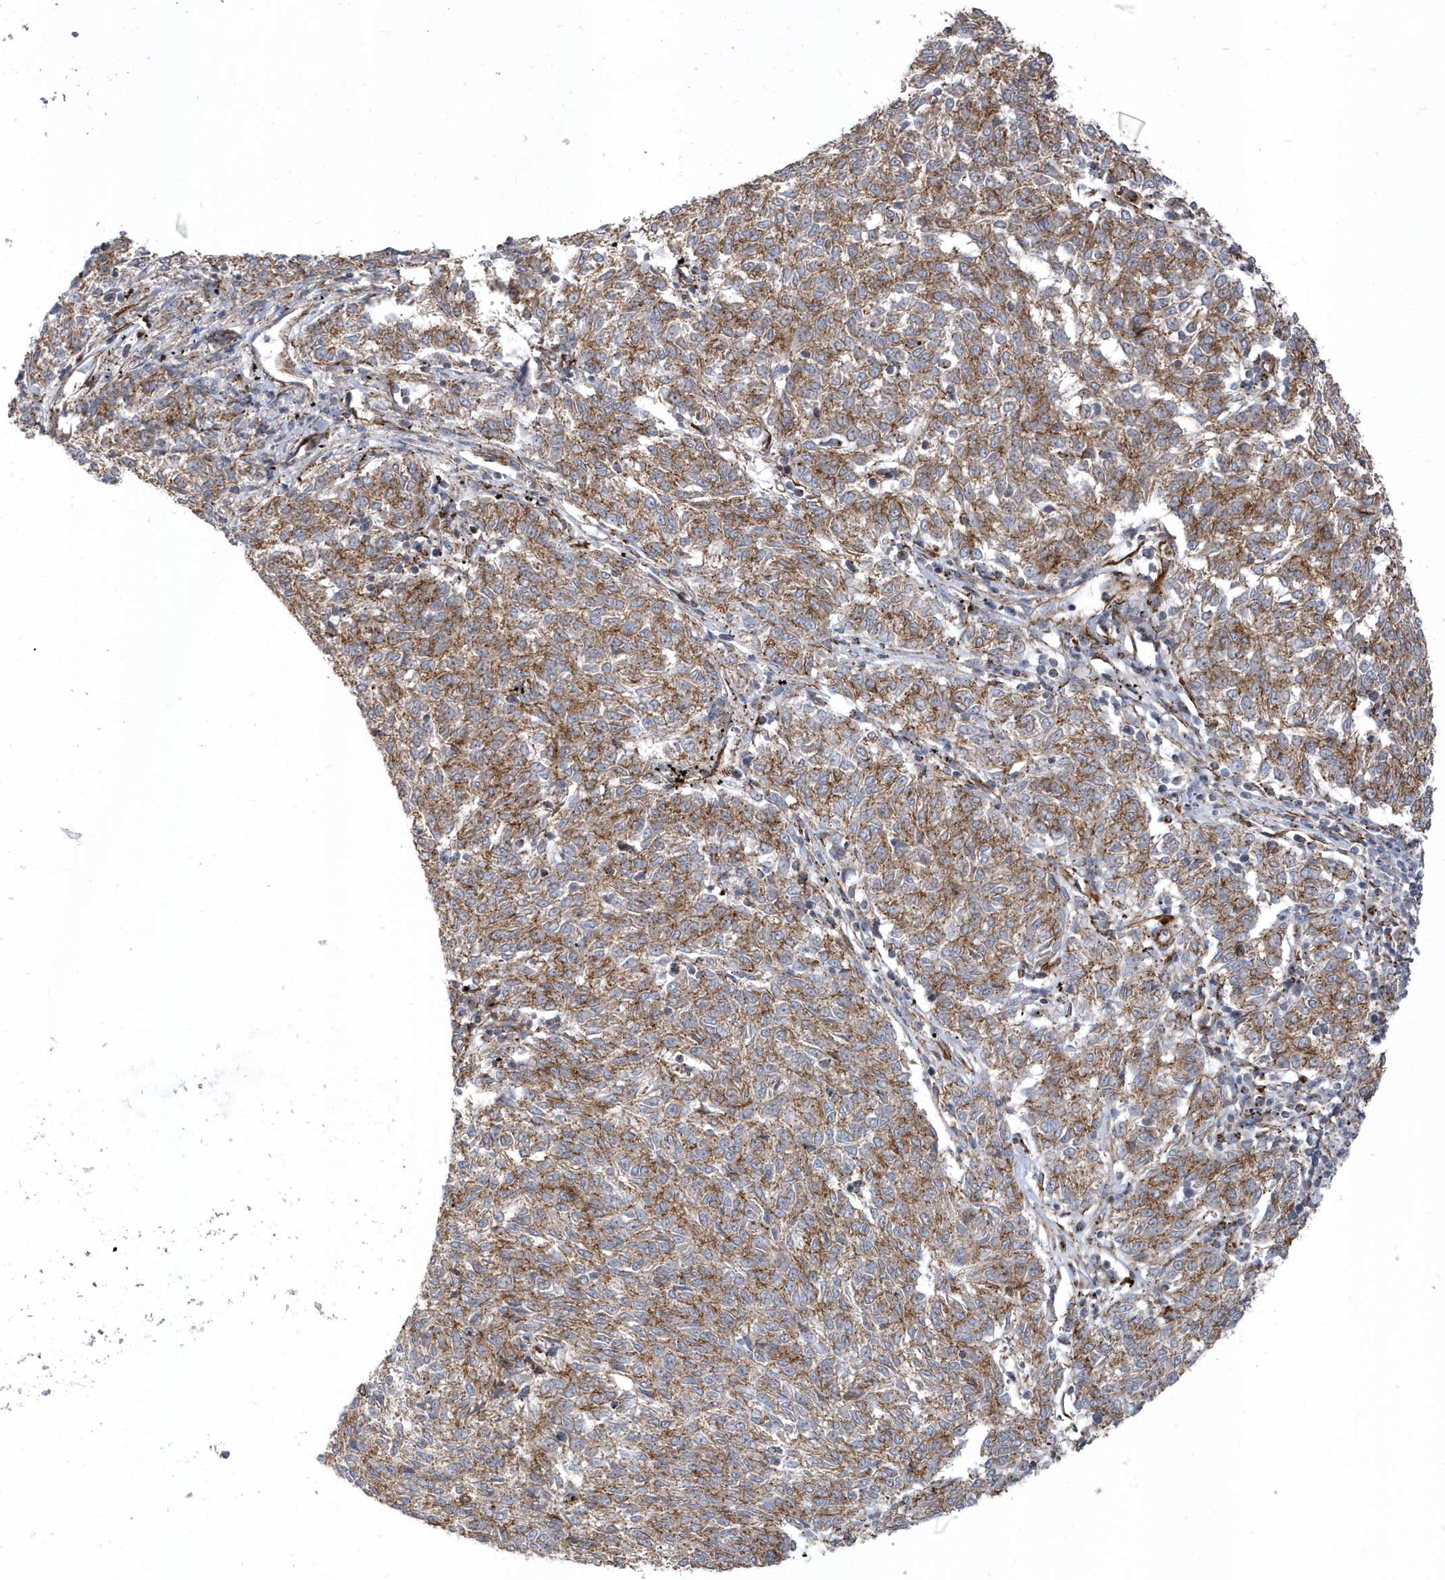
{"staining": {"intensity": "moderate", "quantity": ">75%", "location": "cytoplasmic/membranous"}, "tissue": "melanoma", "cell_type": "Tumor cells", "image_type": "cancer", "snomed": [{"axis": "morphology", "description": "Malignant melanoma, NOS"}, {"axis": "topography", "description": "Skin"}], "caption": "Moderate cytoplasmic/membranous positivity for a protein is seen in approximately >75% of tumor cells of melanoma using IHC.", "gene": "HRH4", "patient": {"sex": "female", "age": 72}}